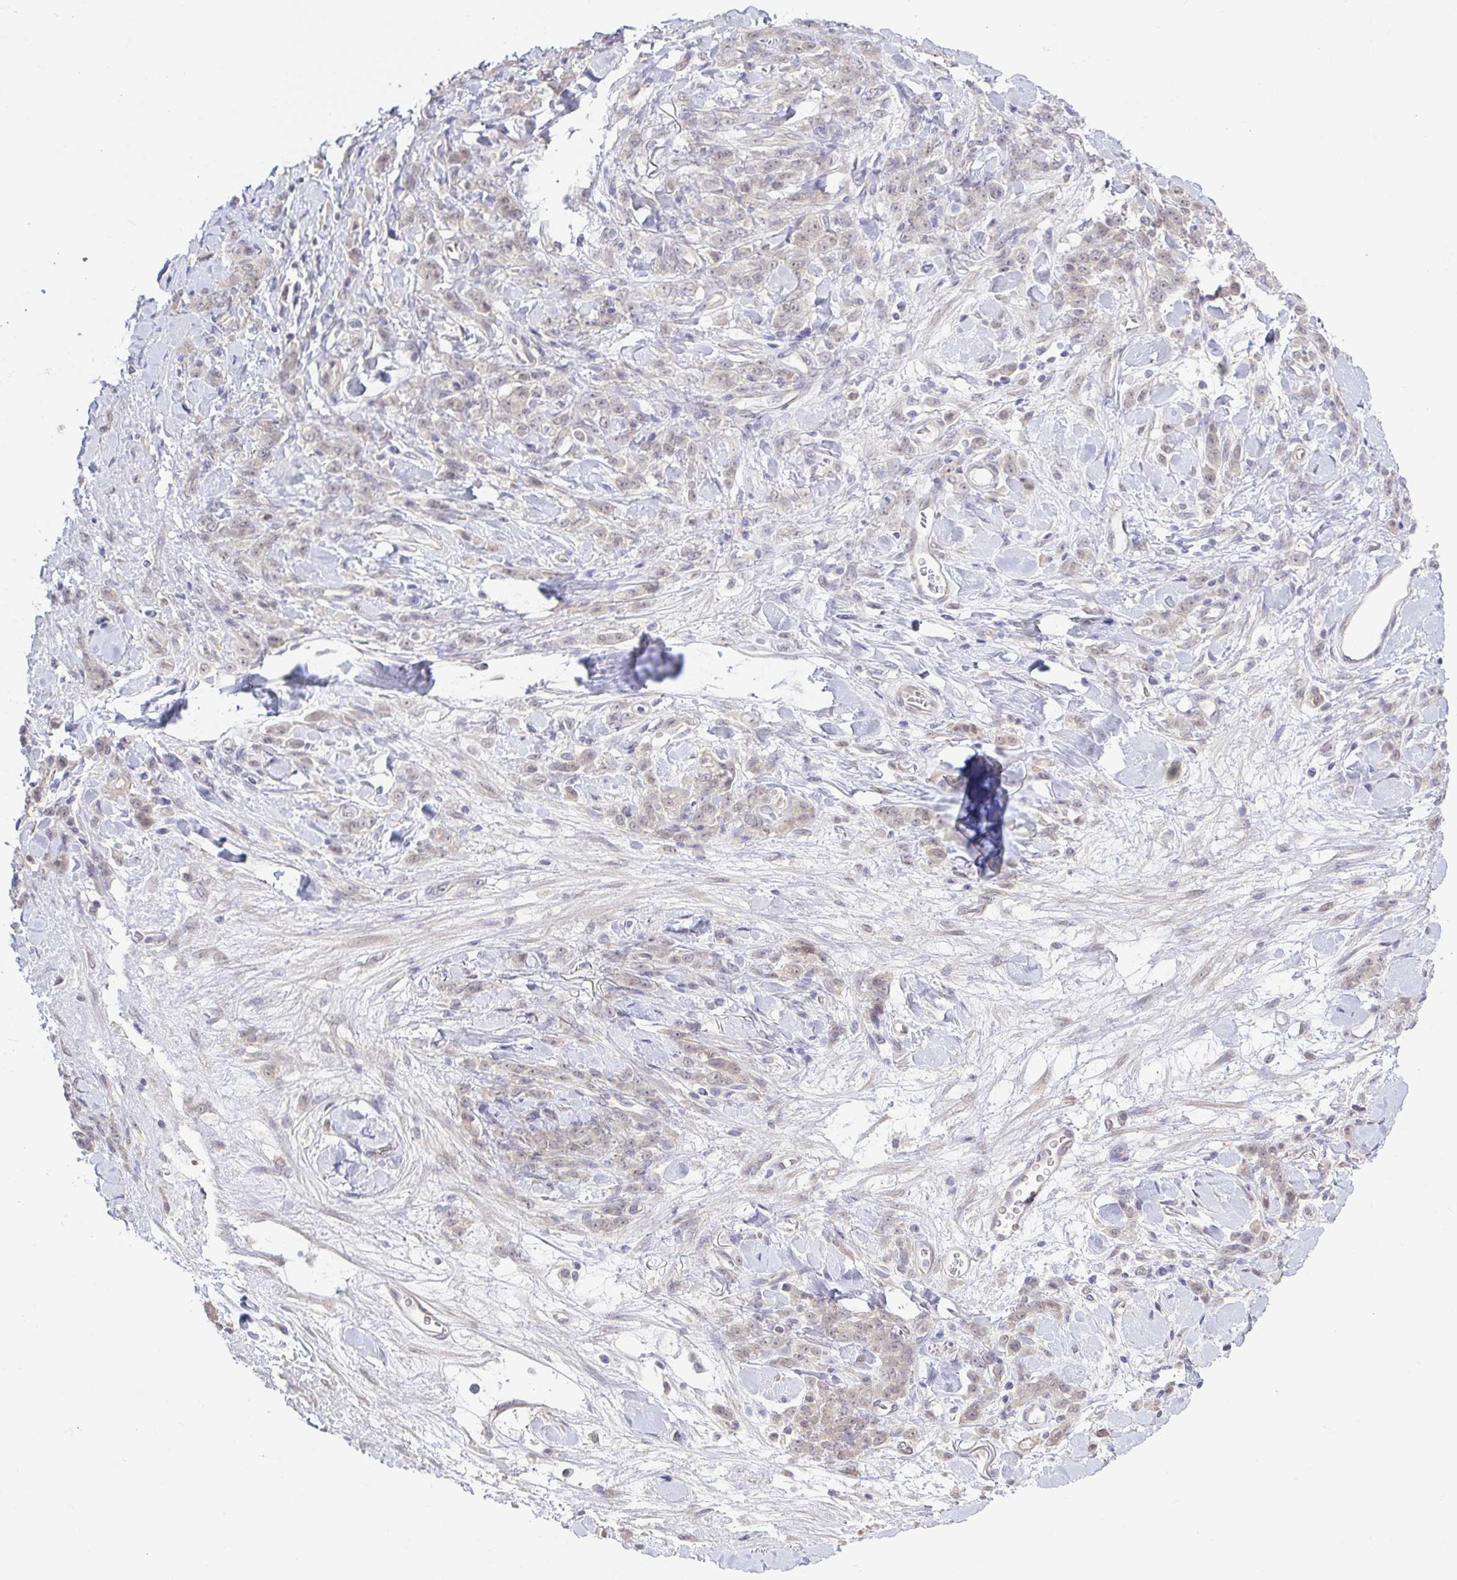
{"staining": {"intensity": "weak", "quantity": "25%-75%", "location": "nuclear"}, "tissue": "stomach cancer", "cell_type": "Tumor cells", "image_type": "cancer", "snomed": [{"axis": "morphology", "description": "Normal tissue, NOS"}, {"axis": "morphology", "description": "Adenocarcinoma, NOS"}, {"axis": "topography", "description": "Stomach"}], "caption": "IHC (DAB) staining of stomach cancer shows weak nuclear protein expression in about 25%-75% of tumor cells.", "gene": "HYPK", "patient": {"sex": "male", "age": 82}}